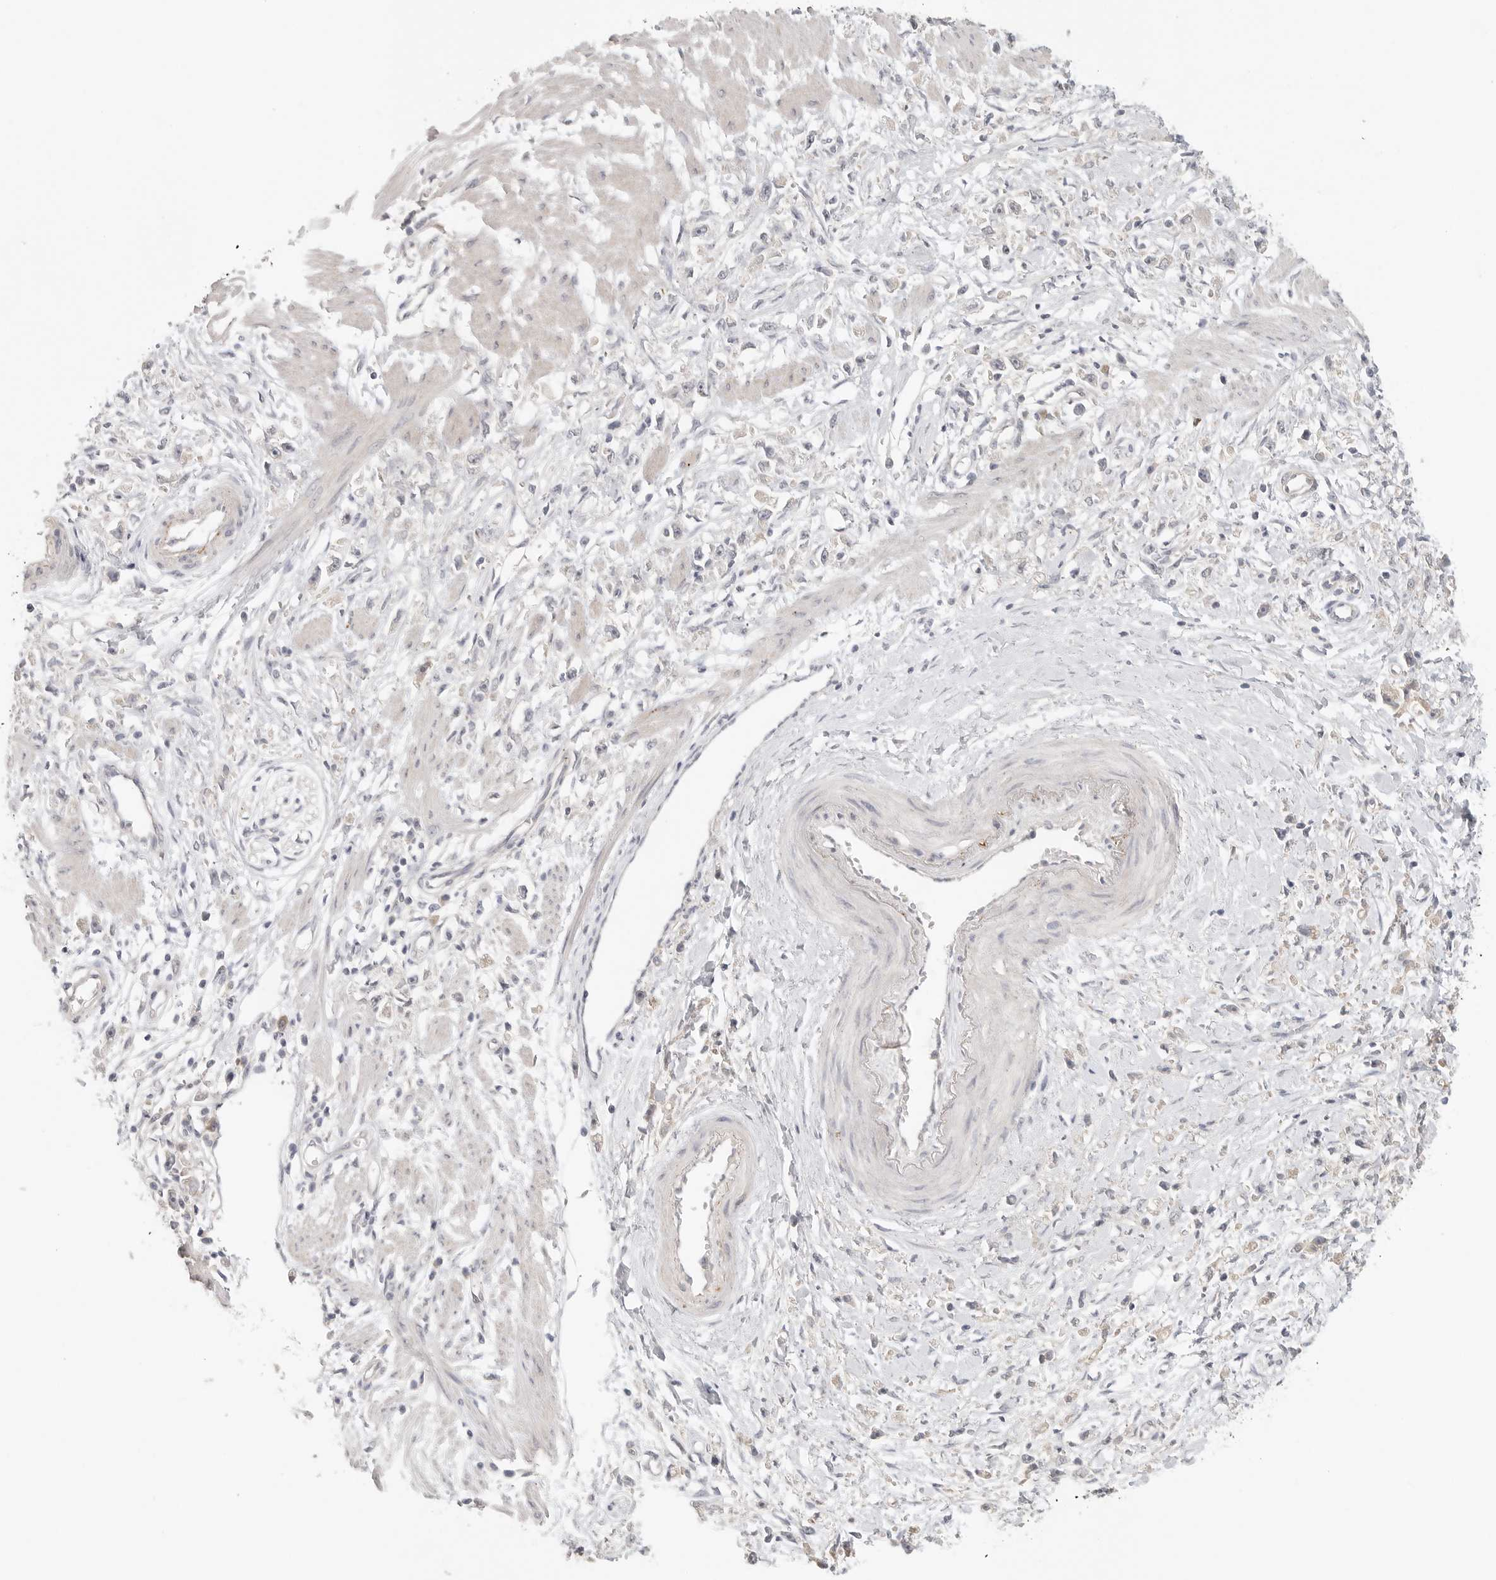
{"staining": {"intensity": "negative", "quantity": "none", "location": "none"}, "tissue": "stomach cancer", "cell_type": "Tumor cells", "image_type": "cancer", "snomed": [{"axis": "morphology", "description": "Adenocarcinoma, NOS"}, {"axis": "topography", "description": "Stomach"}], "caption": "There is no significant positivity in tumor cells of stomach cancer (adenocarcinoma).", "gene": "HDAC6", "patient": {"sex": "female", "age": 59}}